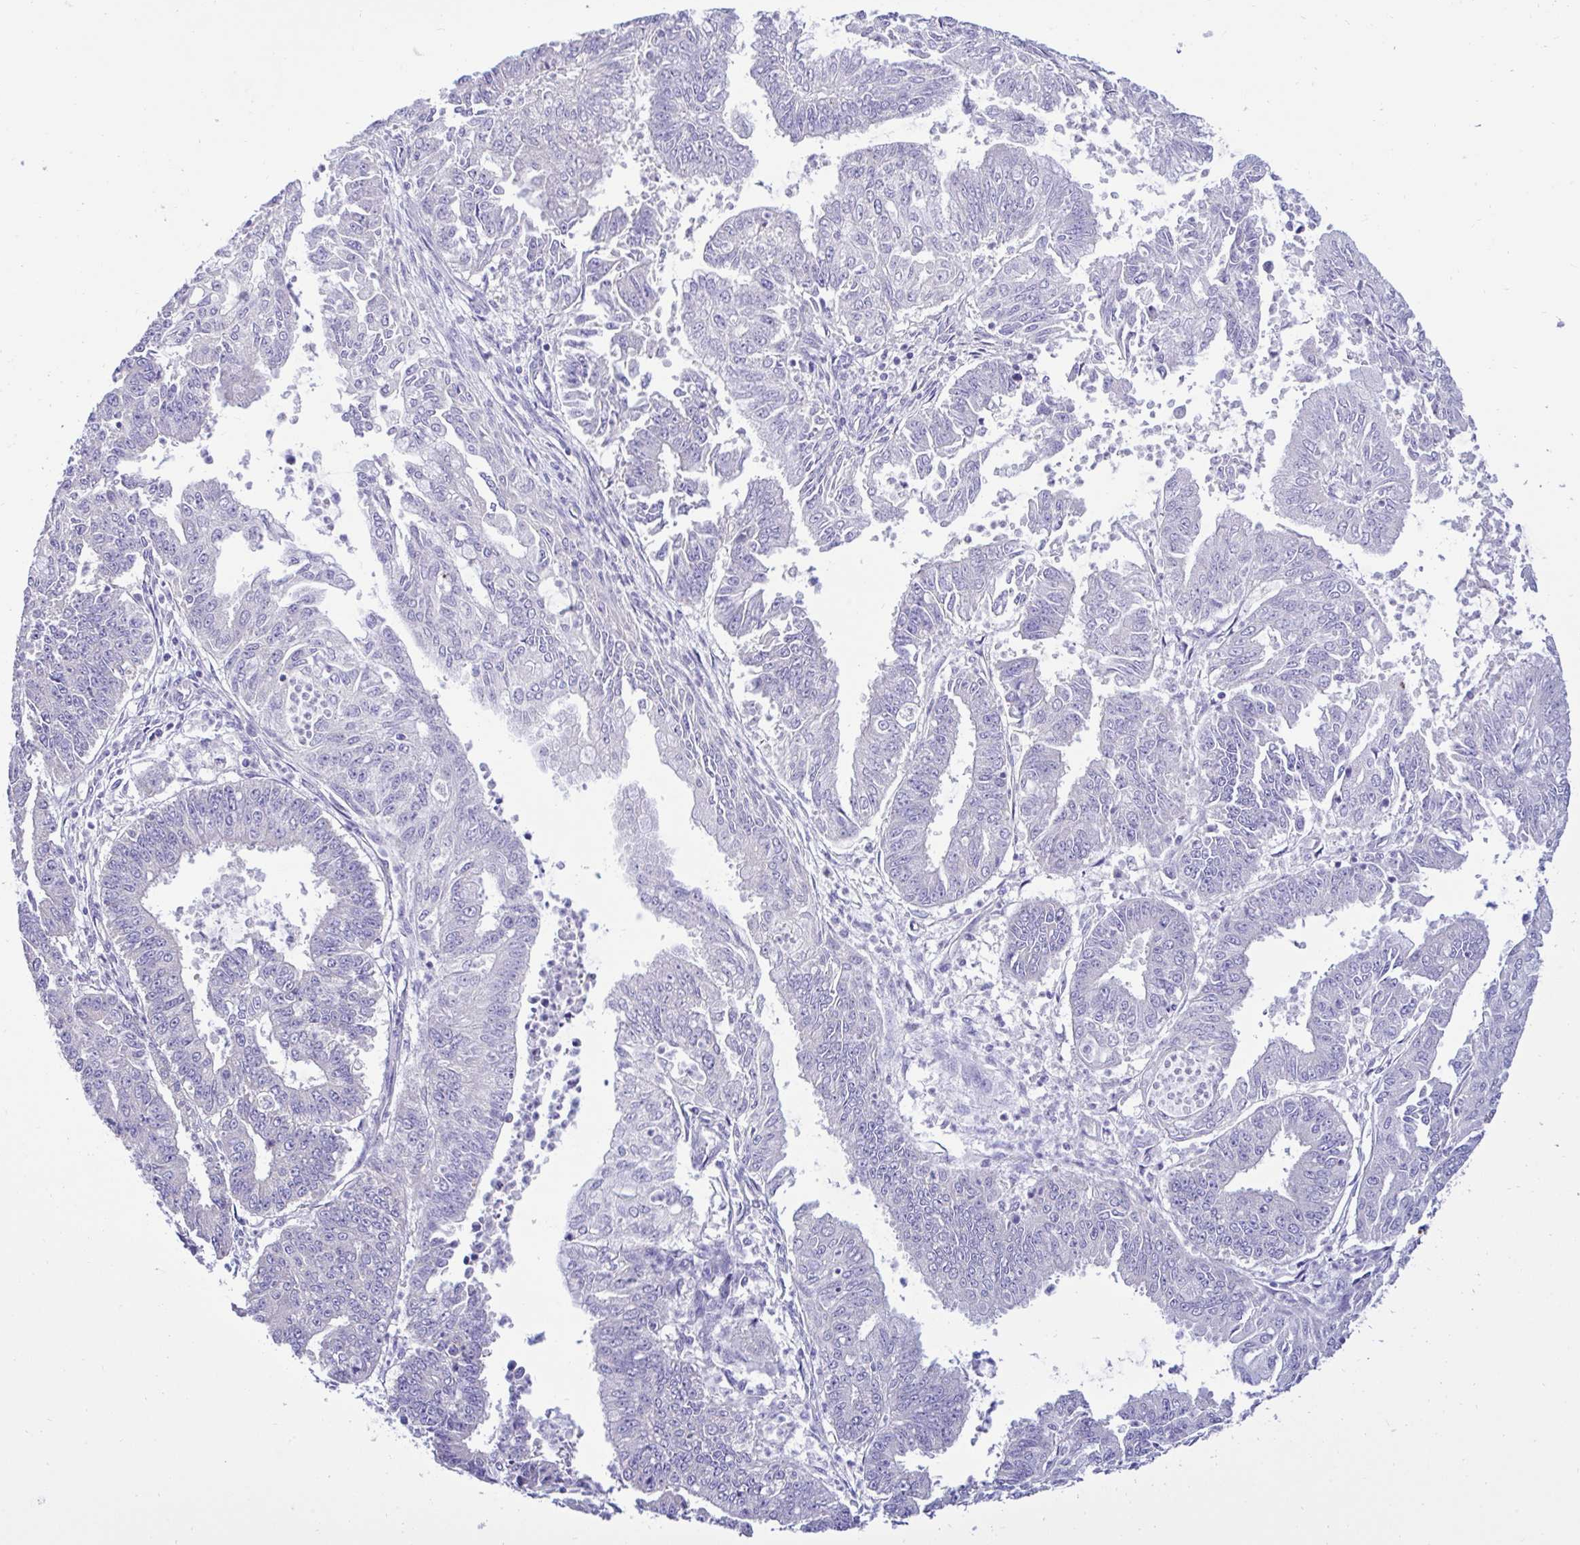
{"staining": {"intensity": "negative", "quantity": "none", "location": "none"}, "tissue": "endometrial cancer", "cell_type": "Tumor cells", "image_type": "cancer", "snomed": [{"axis": "morphology", "description": "Adenocarcinoma, NOS"}, {"axis": "topography", "description": "Endometrium"}], "caption": "Histopathology image shows no protein staining in tumor cells of endometrial adenocarcinoma tissue.", "gene": "ST8SIA2", "patient": {"sex": "female", "age": 73}}